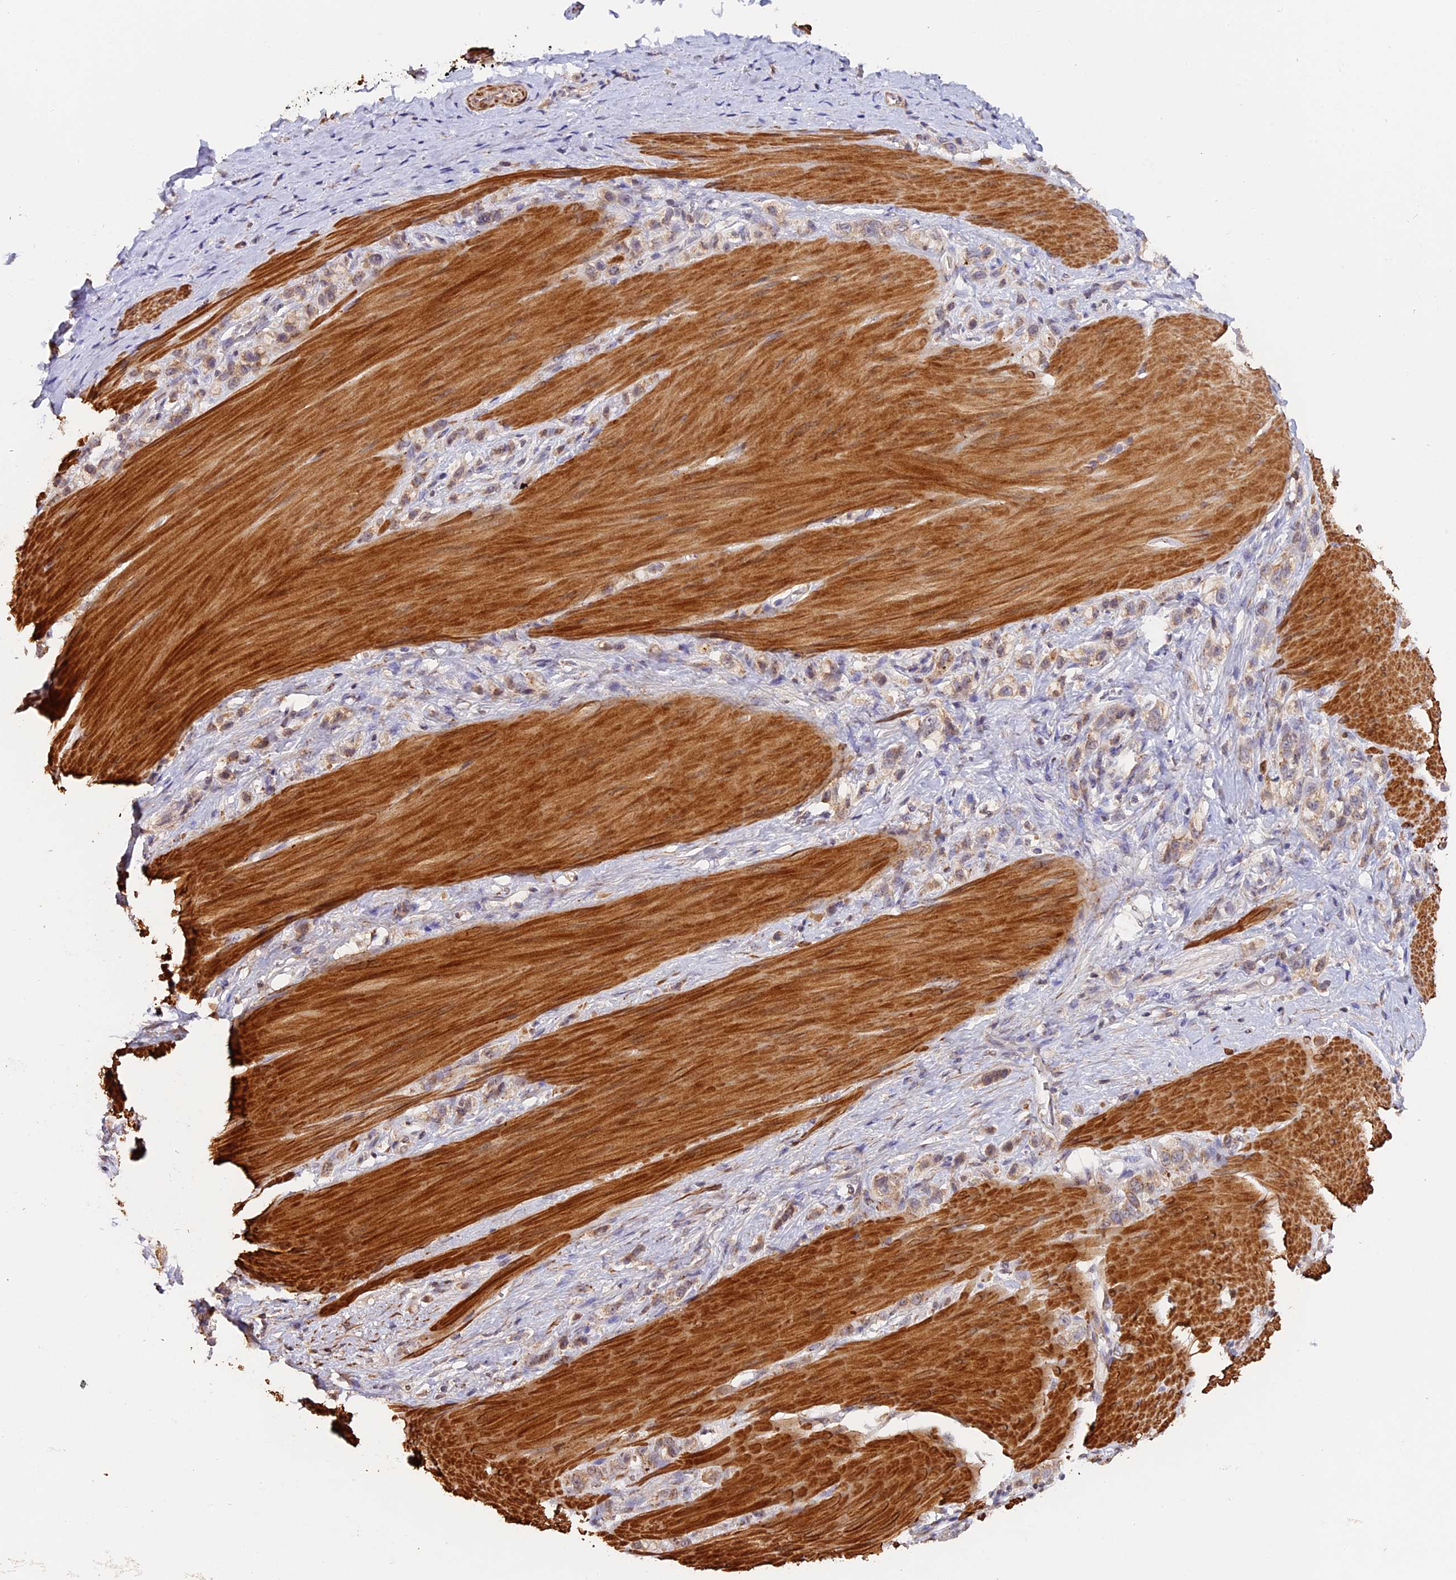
{"staining": {"intensity": "weak", "quantity": "25%-75%", "location": "cytoplasmic/membranous"}, "tissue": "stomach cancer", "cell_type": "Tumor cells", "image_type": "cancer", "snomed": [{"axis": "morphology", "description": "Adenocarcinoma, NOS"}, {"axis": "topography", "description": "Stomach"}], "caption": "A histopathology image of adenocarcinoma (stomach) stained for a protein shows weak cytoplasmic/membranous brown staining in tumor cells.", "gene": "TANGO6", "patient": {"sex": "female", "age": 65}}